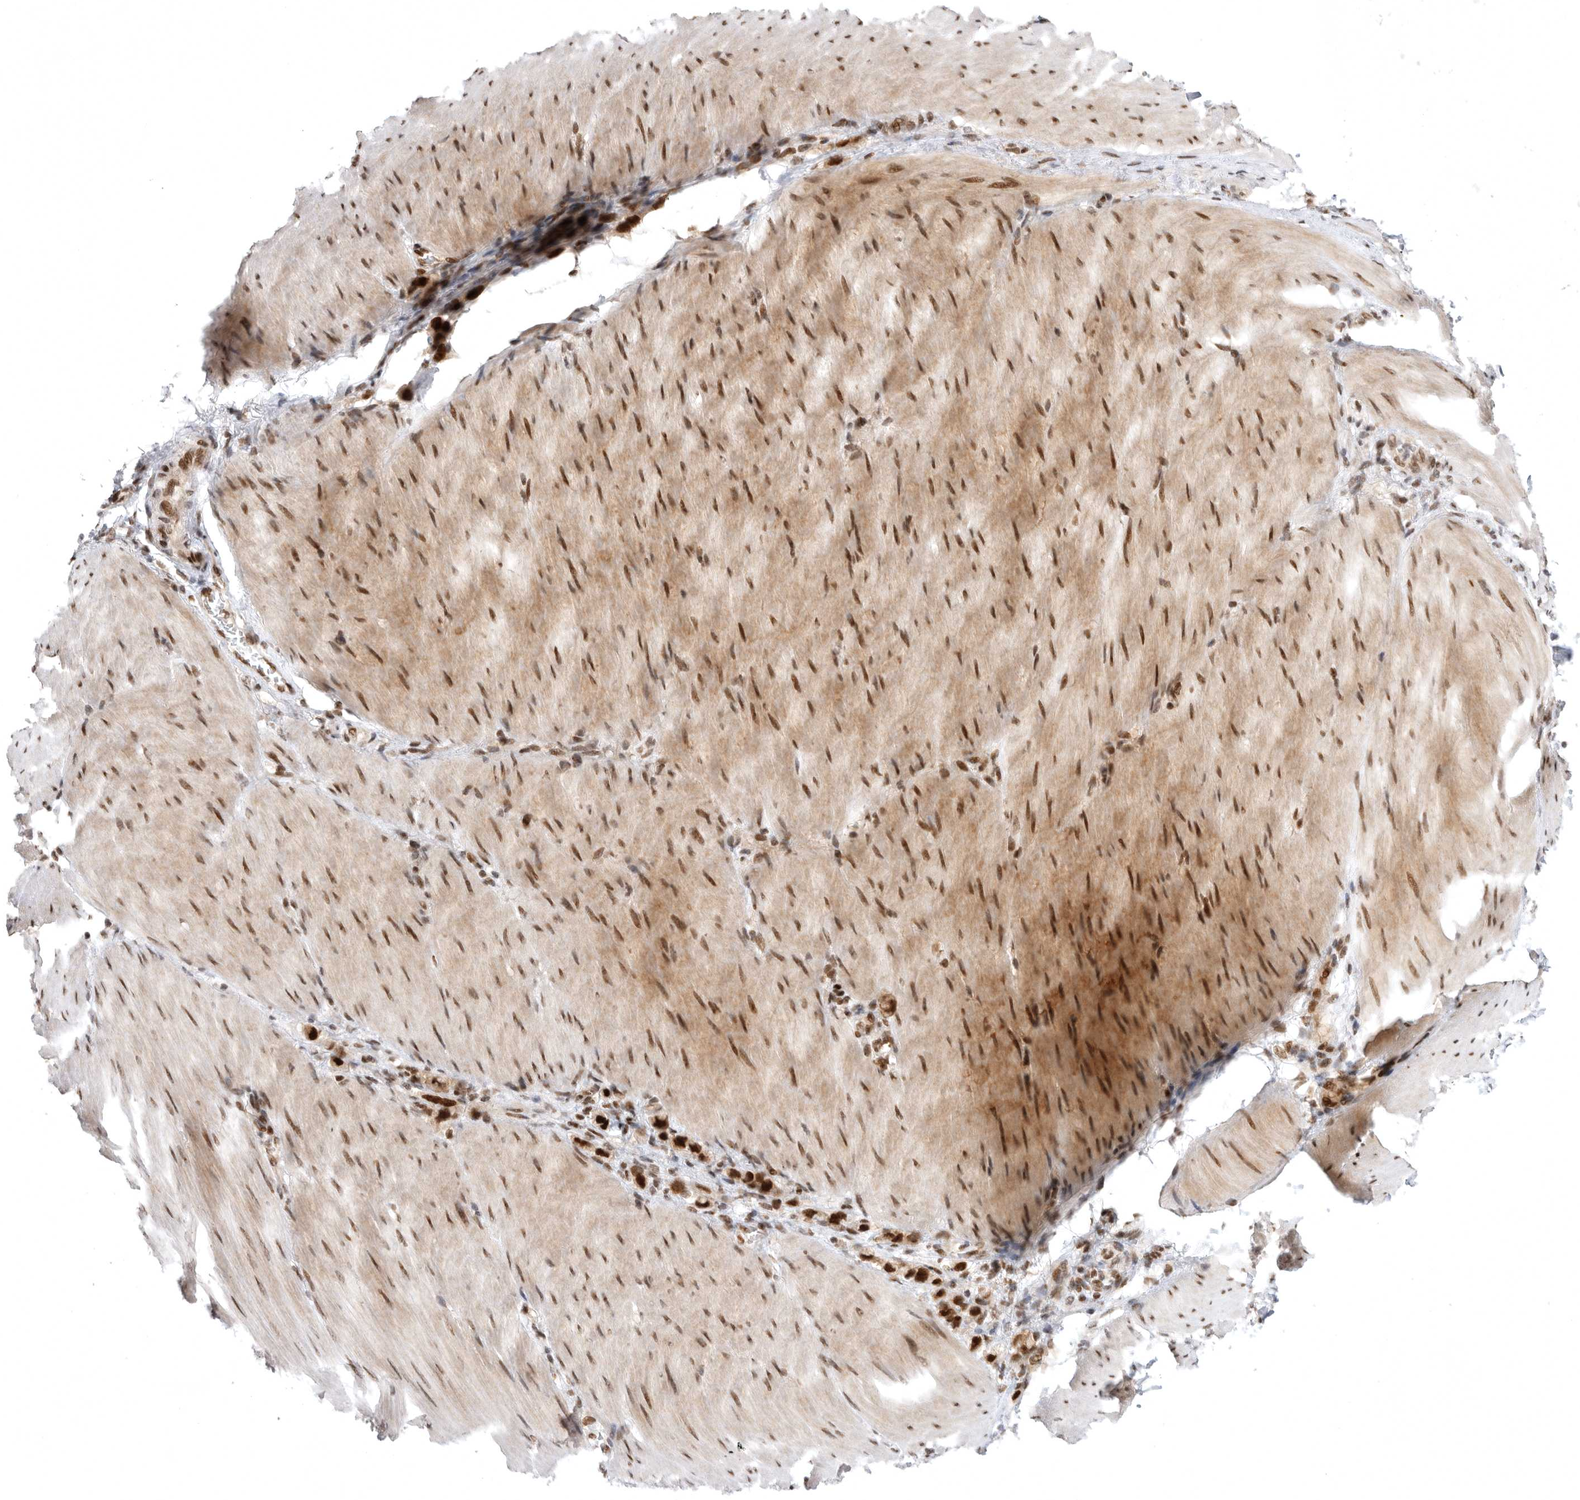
{"staining": {"intensity": "strong", "quantity": ">75%", "location": "nuclear"}, "tissue": "stomach cancer", "cell_type": "Tumor cells", "image_type": "cancer", "snomed": [{"axis": "morphology", "description": "Adenocarcinoma, NOS"}, {"axis": "topography", "description": "Stomach"}], "caption": "This is a histology image of immunohistochemistry staining of stomach cancer (adenocarcinoma), which shows strong positivity in the nuclear of tumor cells.", "gene": "ZNF830", "patient": {"sex": "female", "age": 65}}